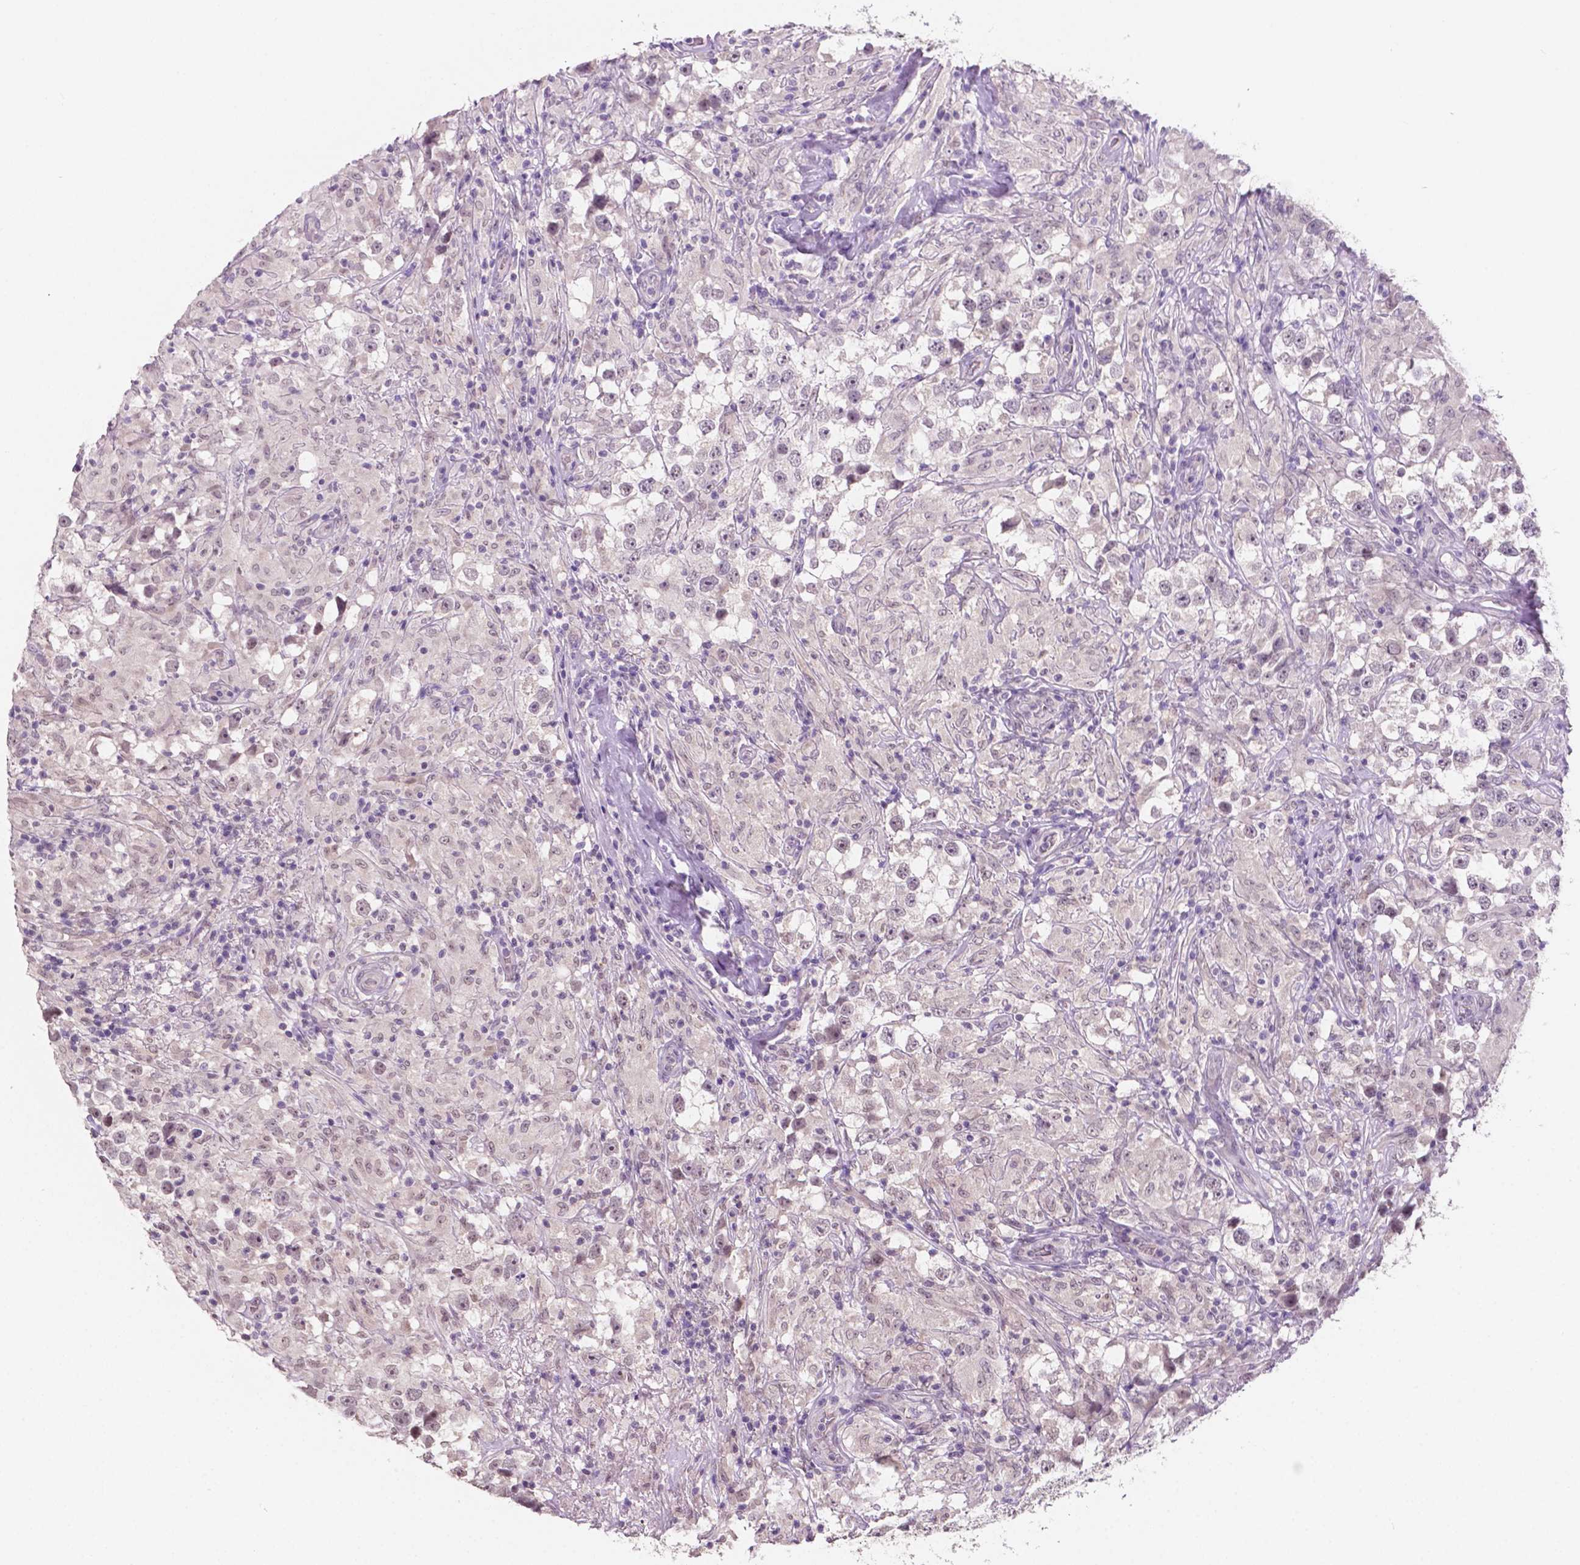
{"staining": {"intensity": "weak", "quantity": "<25%", "location": "nuclear"}, "tissue": "testis cancer", "cell_type": "Tumor cells", "image_type": "cancer", "snomed": [{"axis": "morphology", "description": "Seminoma, NOS"}, {"axis": "topography", "description": "Testis"}], "caption": "Immunohistochemical staining of human testis seminoma reveals no significant staining in tumor cells.", "gene": "SHLD3", "patient": {"sex": "male", "age": 46}}